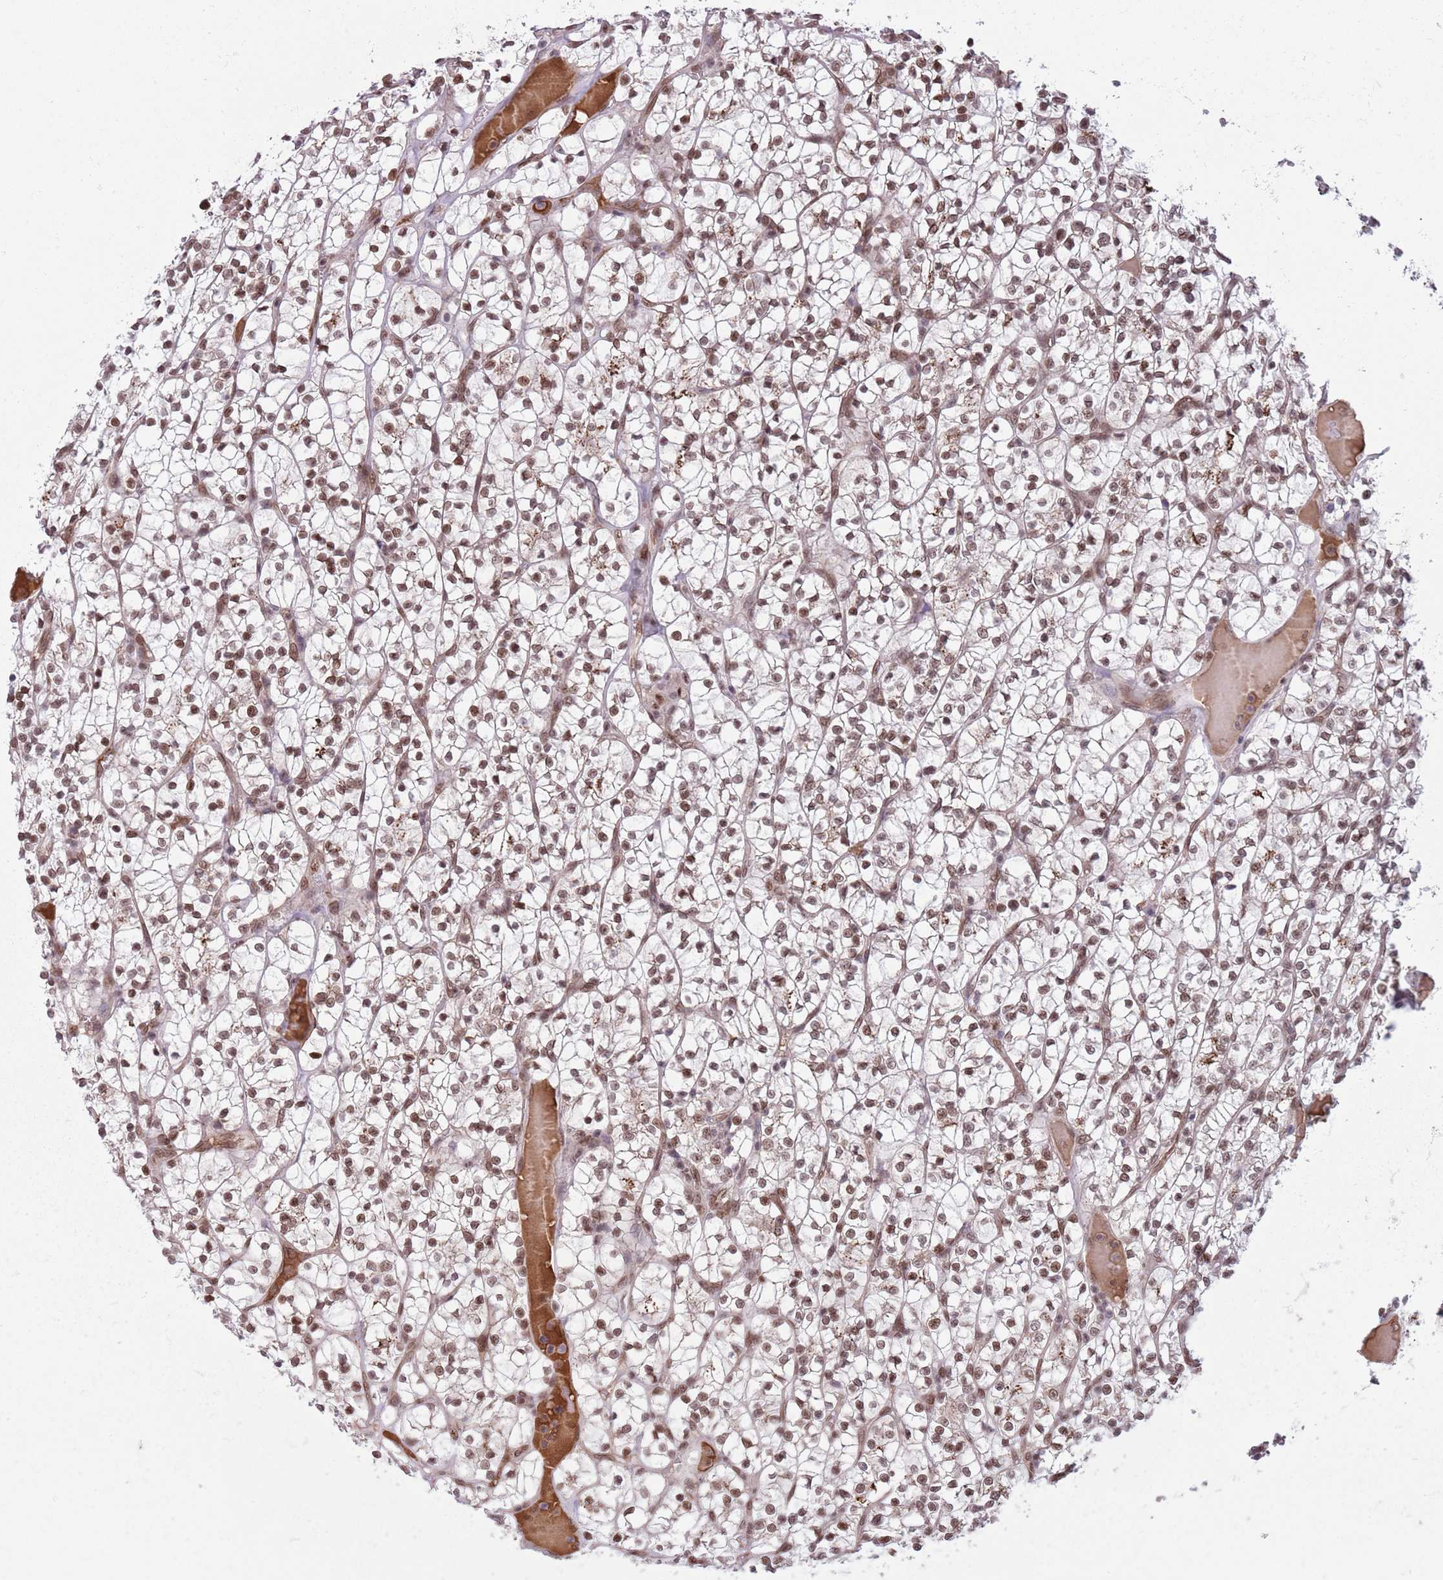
{"staining": {"intensity": "moderate", "quantity": ">75%", "location": "nuclear"}, "tissue": "renal cancer", "cell_type": "Tumor cells", "image_type": "cancer", "snomed": [{"axis": "morphology", "description": "Adenocarcinoma, NOS"}, {"axis": "topography", "description": "Kidney"}], "caption": "Protein staining of renal cancer tissue exhibits moderate nuclear staining in about >75% of tumor cells.", "gene": "SIPA1L3", "patient": {"sex": "female", "age": 64}}